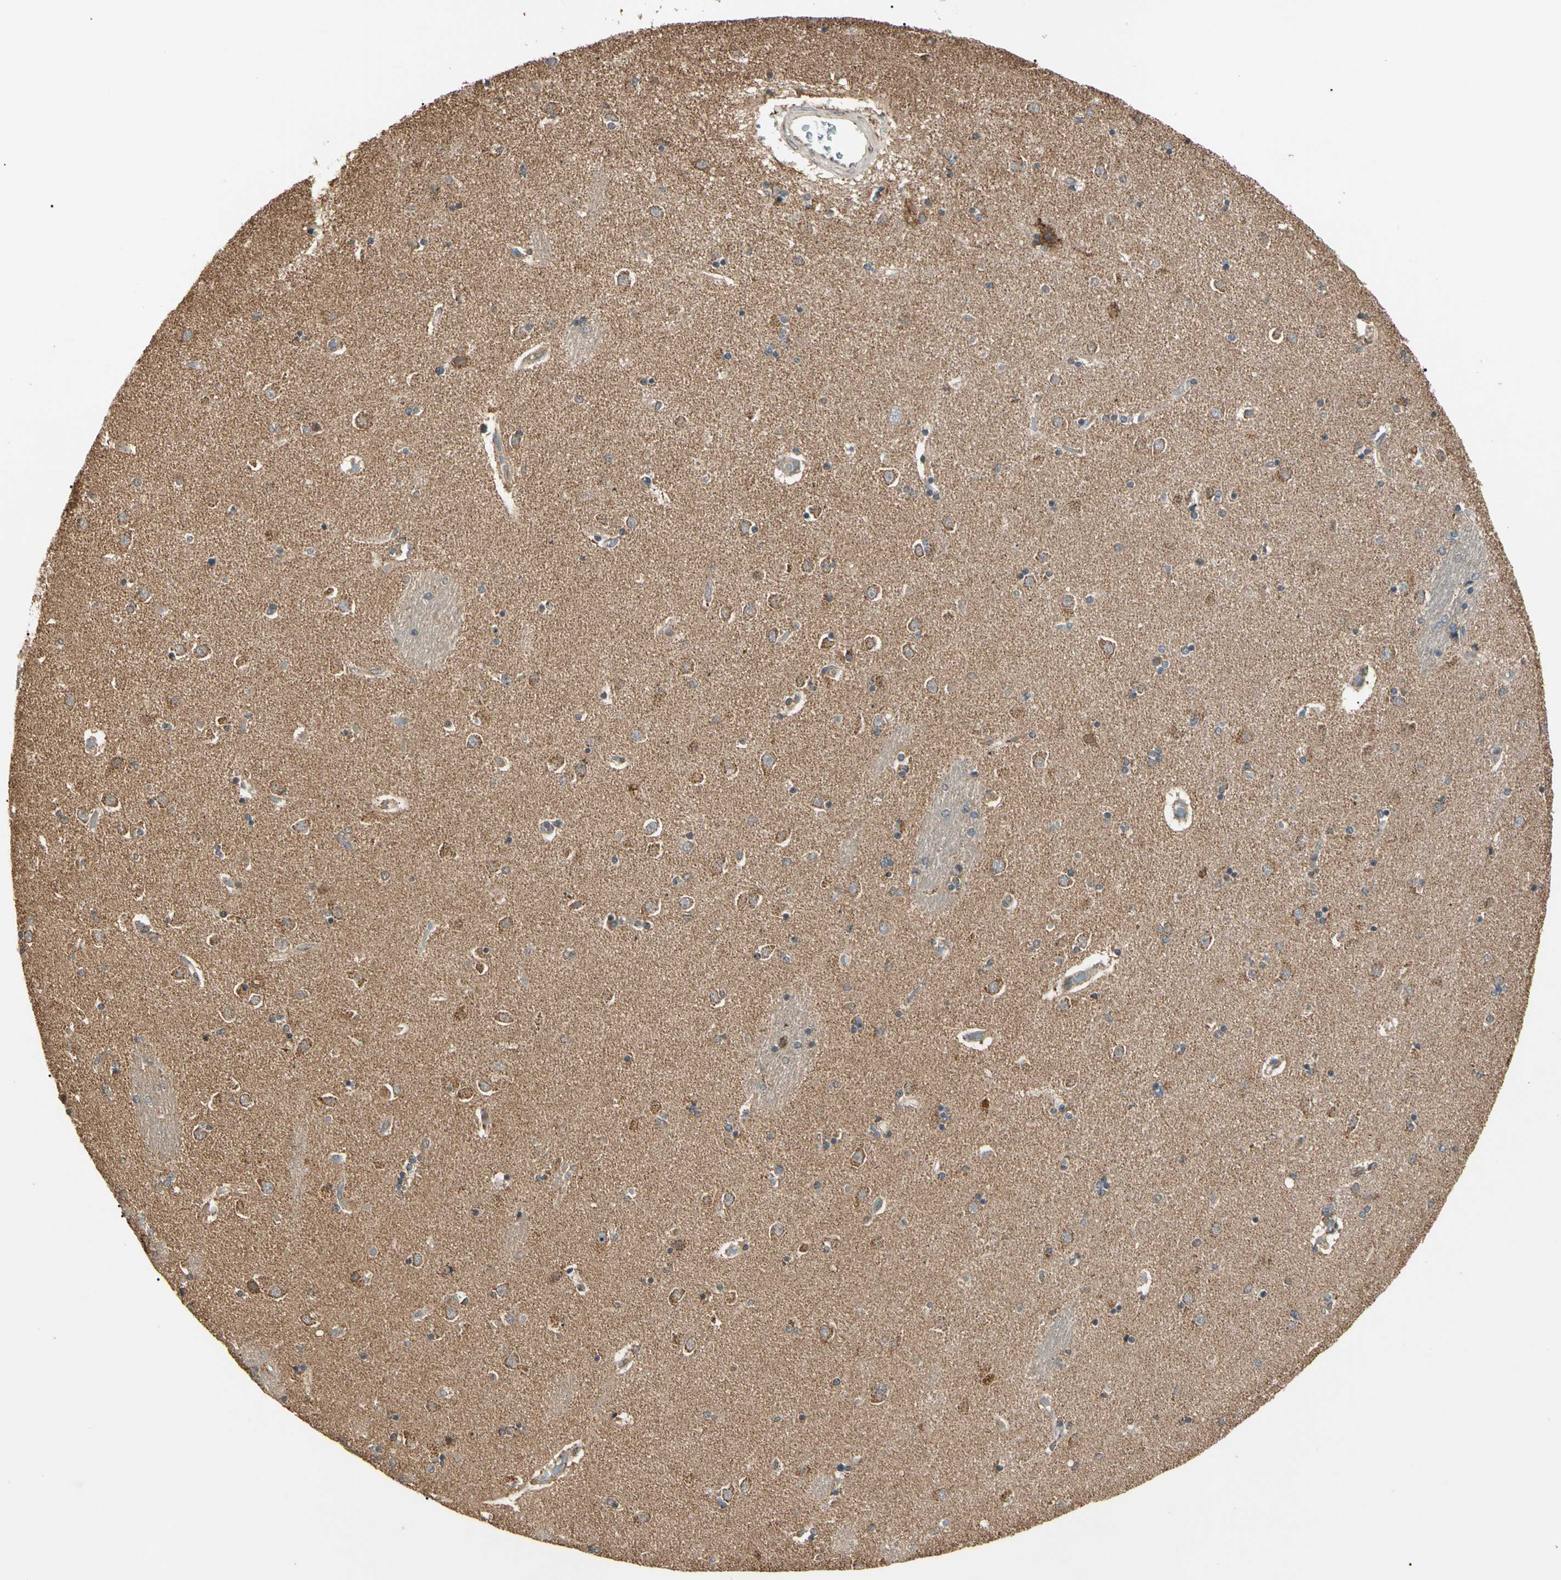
{"staining": {"intensity": "negative", "quantity": "none", "location": "none"}, "tissue": "caudate", "cell_type": "Glial cells", "image_type": "normal", "snomed": [{"axis": "morphology", "description": "Normal tissue, NOS"}, {"axis": "topography", "description": "Lateral ventricle wall"}], "caption": "An immunohistochemistry image of normal caudate is shown. There is no staining in glial cells of caudate. Brightfield microscopy of IHC stained with DAB (brown) and hematoxylin (blue), captured at high magnification.", "gene": "PRDX5", "patient": {"sex": "female", "age": 54}}